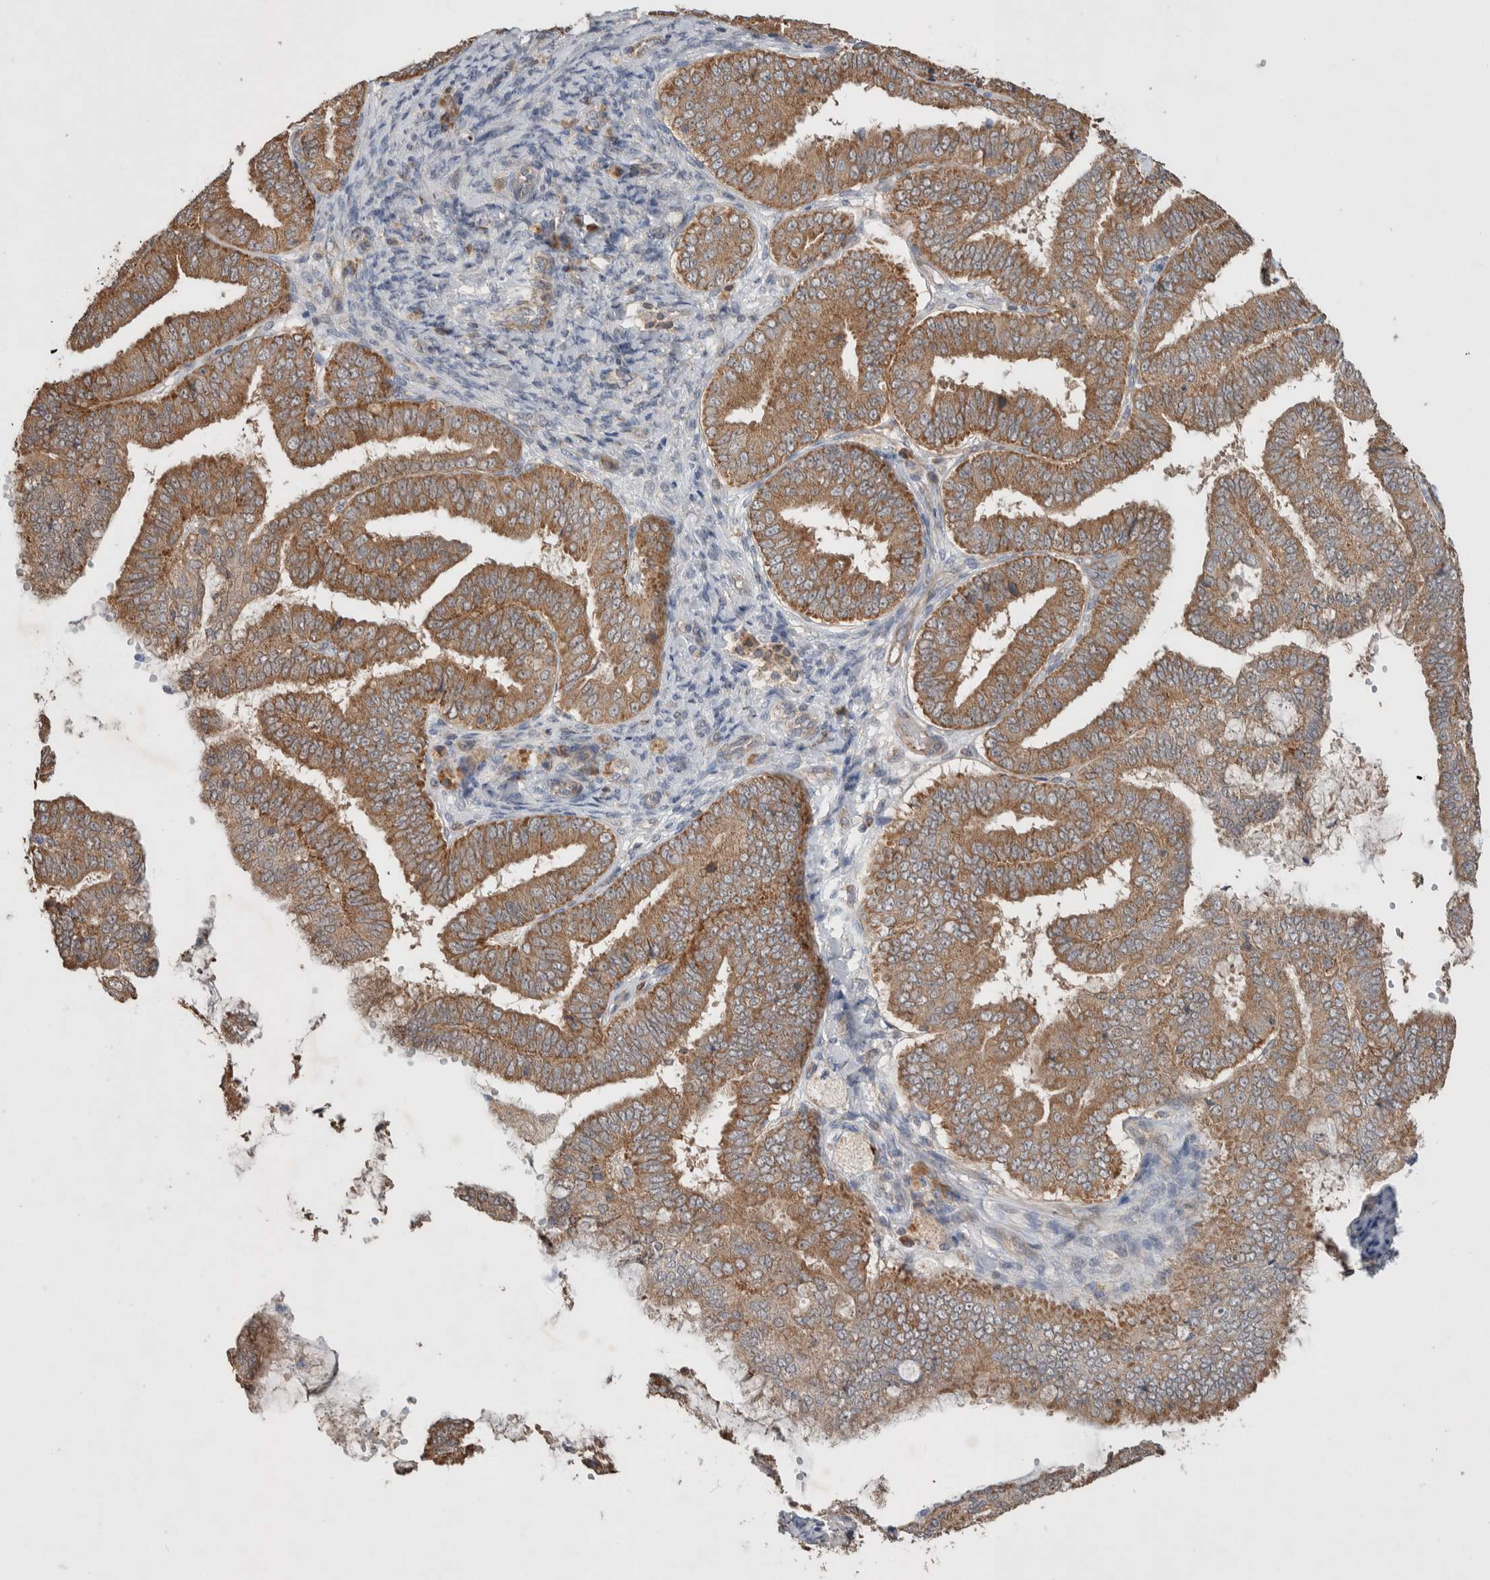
{"staining": {"intensity": "moderate", "quantity": ">75%", "location": "cytoplasmic/membranous"}, "tissue": "endometrial cancer", "cell_type": "Tumor cells", "image_type": "cancer", "snomed": [{"axis": "morphology", "description": "Adenocarcinoma, NOS"}, {"axis": "topography", "description": "Endometrium"}], "caption": "Human endometrial cancer (adenocarcinoma) stained with a protein marker demonstrates moderate staining in tumor cells.", "gene": "DEPTOR", "patient": {"sex": "female", "age": 63}}